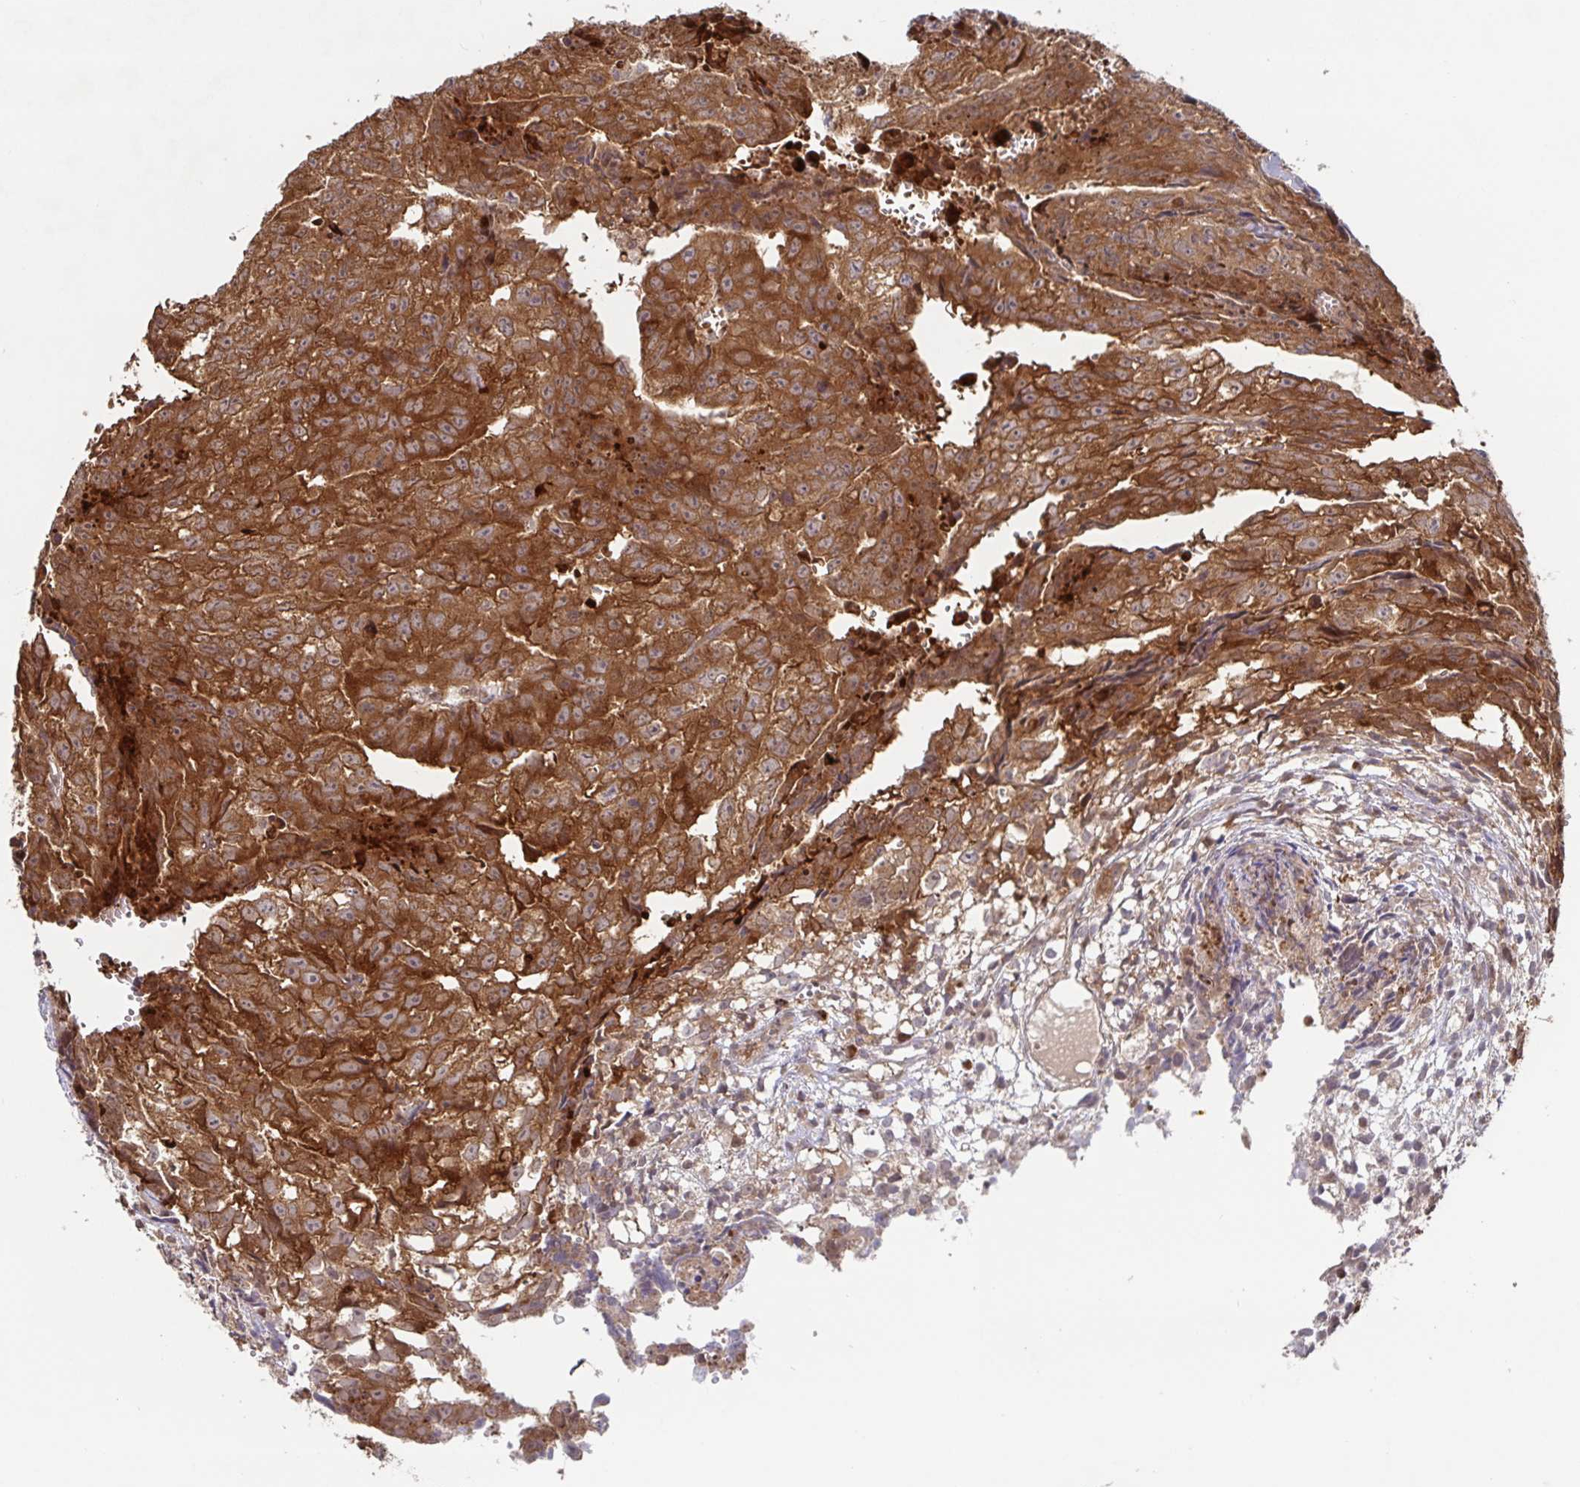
{"staining": {"intensity": "strong", "quantity": ">75%", "location": "cytoplasmic/membranous"}, "tissue": "testis cancer", "cell_type": "Tumor cells", "image_type": "cancer", "snomed": [{"axis": "morphology", "description": "Carcinoma, Embryonal, NOS"}, {"axis": "morphology", "description": "Teratoma, malignant, NOS"}, {"axis": "topography", "description": "Testis"}], "caption": "IHC staining of testis cancer (embryonal carcinoma), which demonstrates high levels of strong cytoplasmic/membranous positivity in about >75% of tumor cells indicating strong cytoplasmic/membranous protein staining. The staining was performed using DAB (brown) for protein detection and nuclei were counterstained in hematoxylin (blue).", "gene": "AACS", "patient": {"sex": "male", "age": 24}}